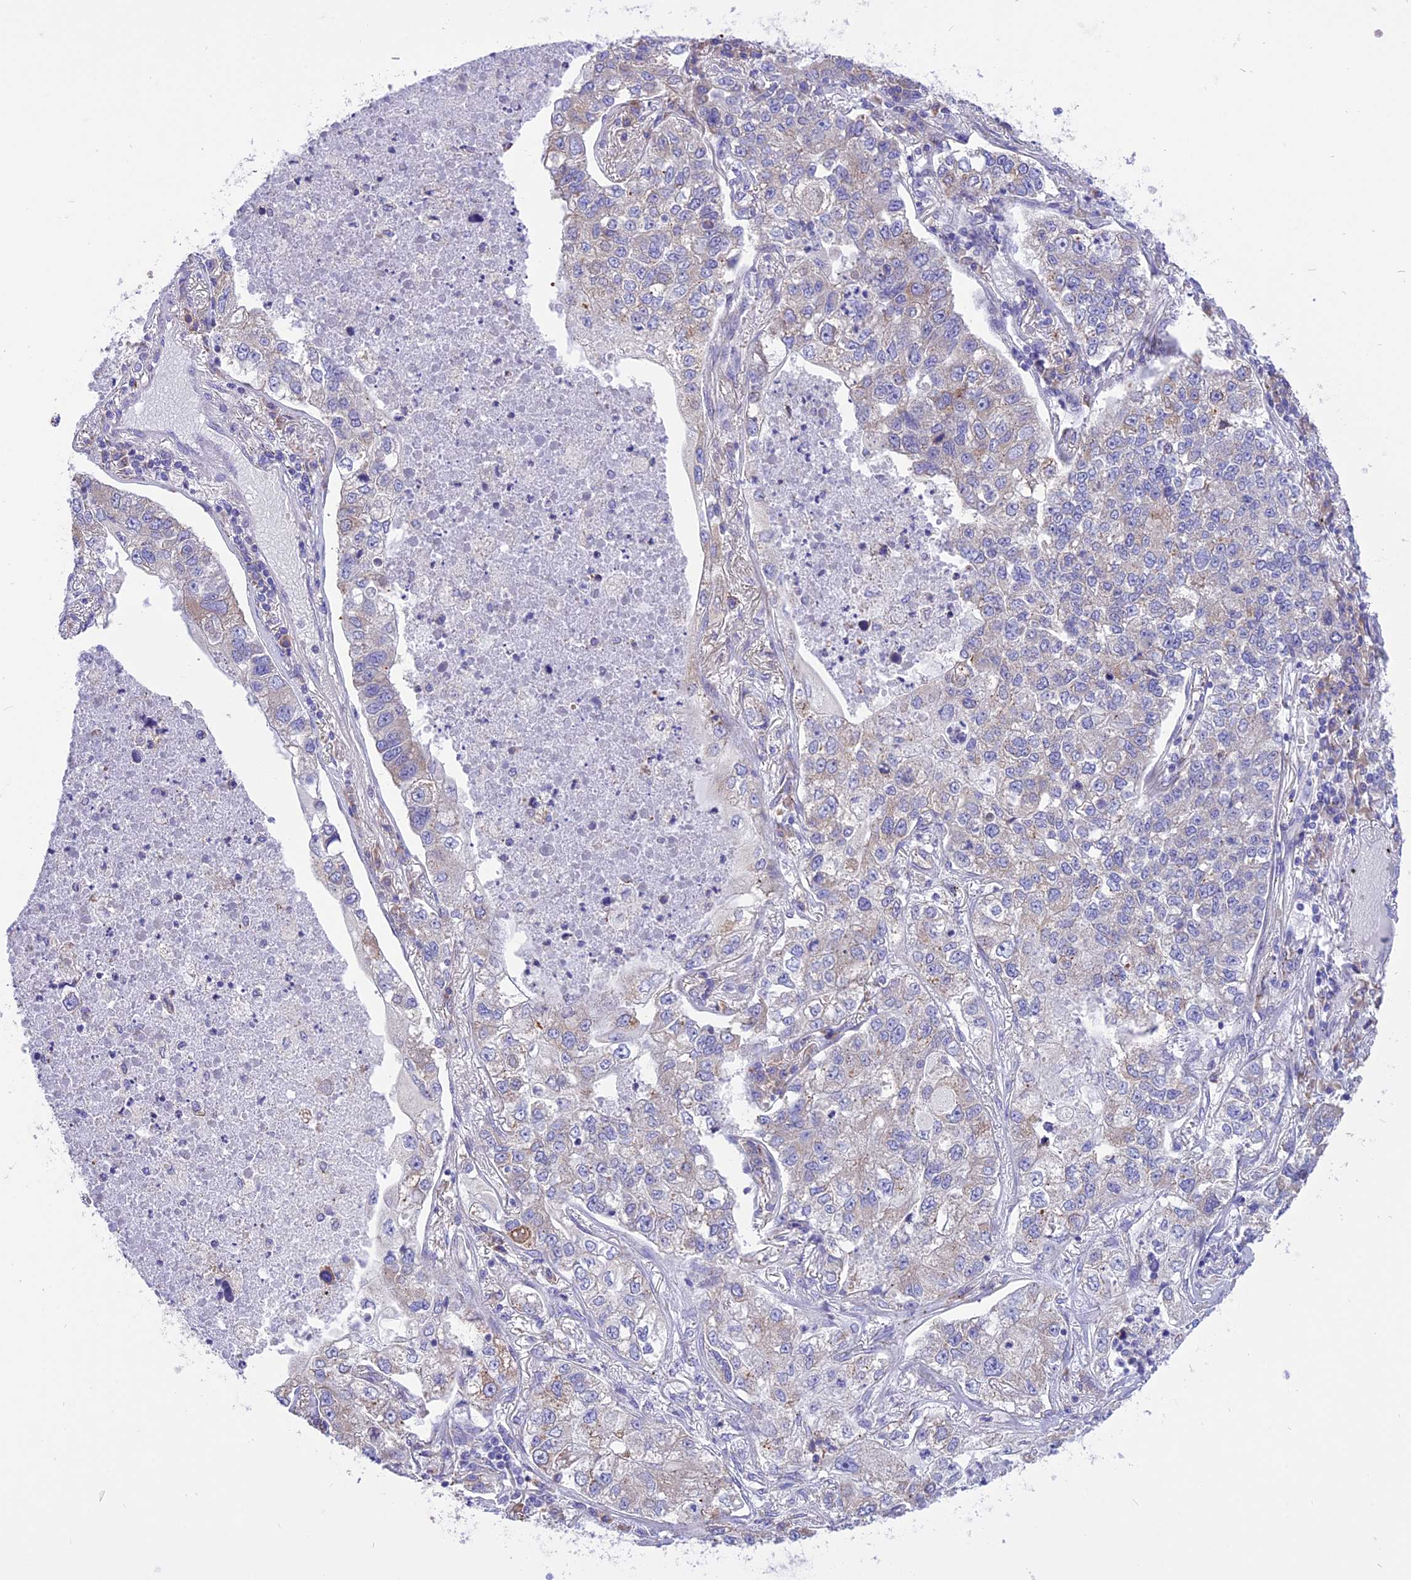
{"staining": {"intensity": "negative", "quantity": "none", "location": "none"}, "tissue": "lung cancer", "cell_type": "Tumor cells", "image_type": "cancer", "snomed": [{"axis": "morphology", "description": "Adenocarcinoma, NOS"}, {"axis": "topography", "description": "Lung"}], "caption": "A high-resolution photomicrograph shows IHC staining of lung adenocarcinoma, which shows no significant expression in tumor cells. The staining is performed using DAB brown chromogen with nuclei counter-stained in using hematoxylin.", "gene": "ARMCX6", "patient": {"sex": "male", "age": 49}}